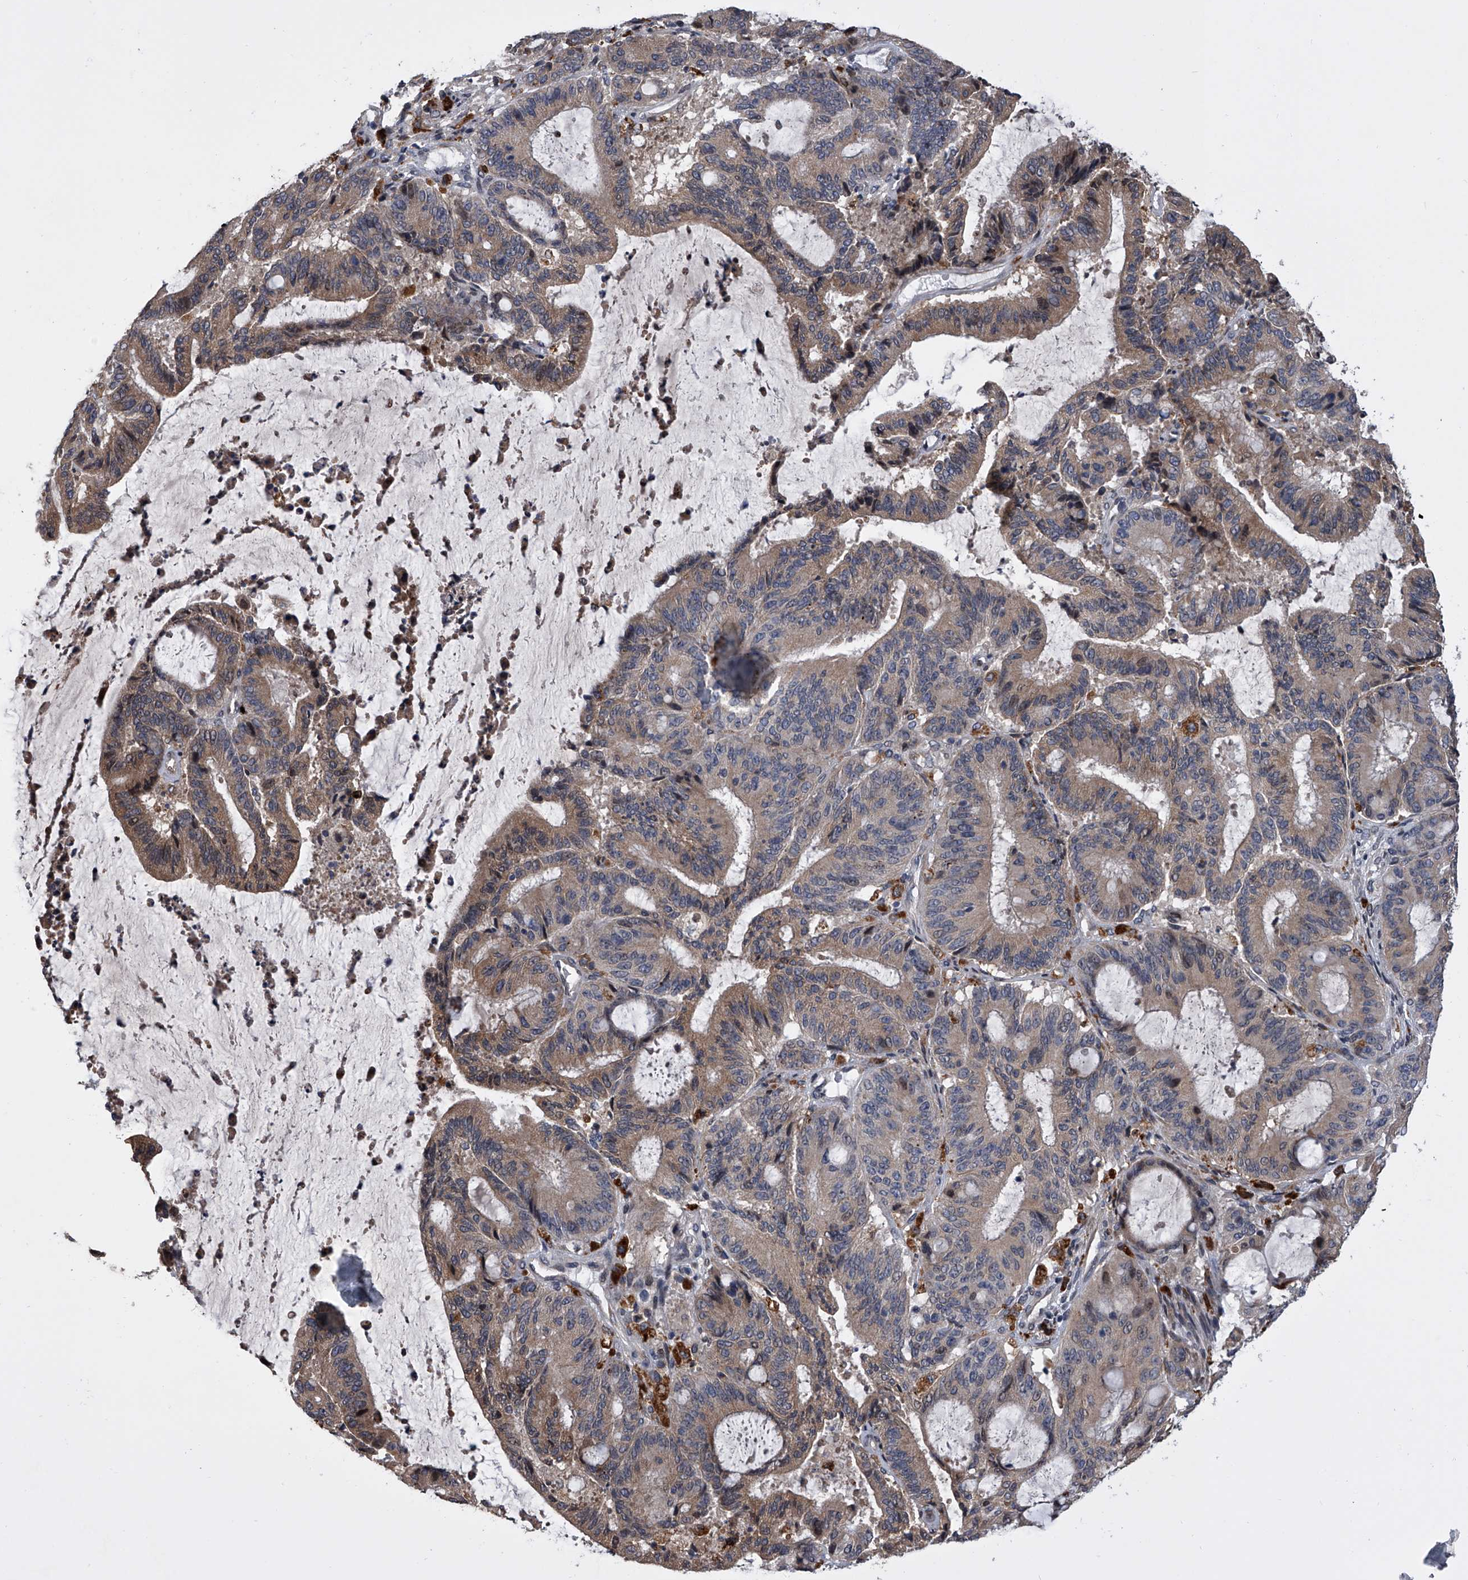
{"staining": {"intensity": "weak", "quantity": ">75%", "location": "cytoplasmic/membranous"}, "tissue": "liver cancer", "cell_type": "Tumor cells", "image_type": "cancer", "snomed": [{"axis": "morphology", "description": "Normal tissue, NOS"}, {"axis": "morphology", "description": "Cholangiocarcinoma"}, {"axis": "topography", "description": "Liver"}, {"axis": "topography", "description": "Peripheral nerve tissue"}], "caption": "Approximately >75% of tumor cells in cholangiocarcinoma (liver) exhibit weak cytoplasmic/membranous protein expression as visualized by brown immunohistochemical staining.", "gene": "TRIM8", "patient": {"sex": "female", "age": 73}}